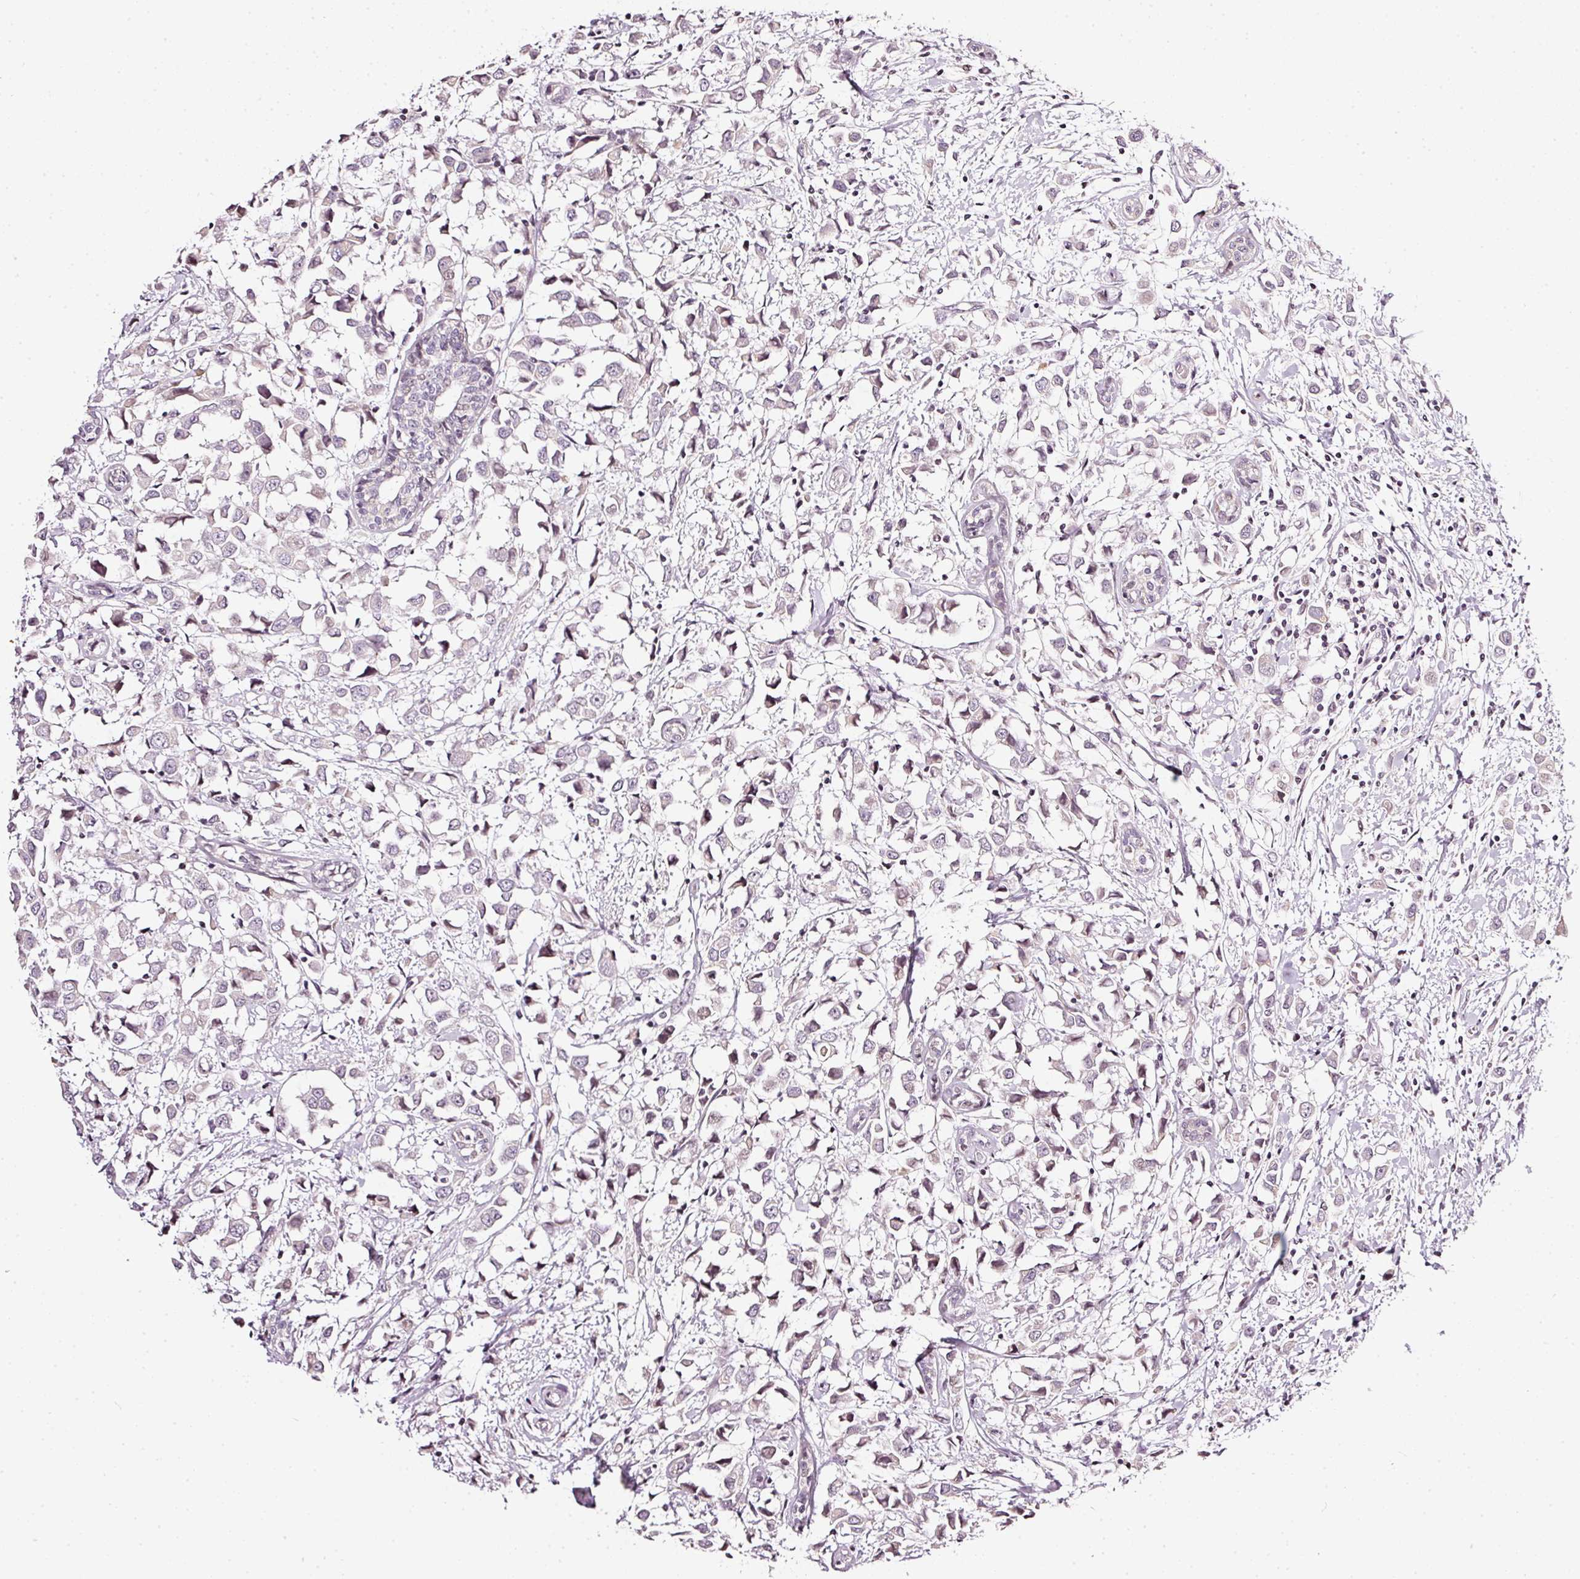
{"staining": {"intensity": "weak", "quantity": "25%-75%", "location": "nuclear"}, "tissue": "breast cancer", "cell_type": "Tumor cells", "image_type": "cancer", "snomed": [{"axis": "morphology", "description": "Duct carcinoma"}, {"axis": "topography", "description": "Breast"}], "caption": "A brown stain highlights weak nuclear positivity of a protein in human infiltrating ductal carcinoma (breast) tumor cells.", "gene": "NRDE2", "patient": {"sex": "female", "age": 61}}